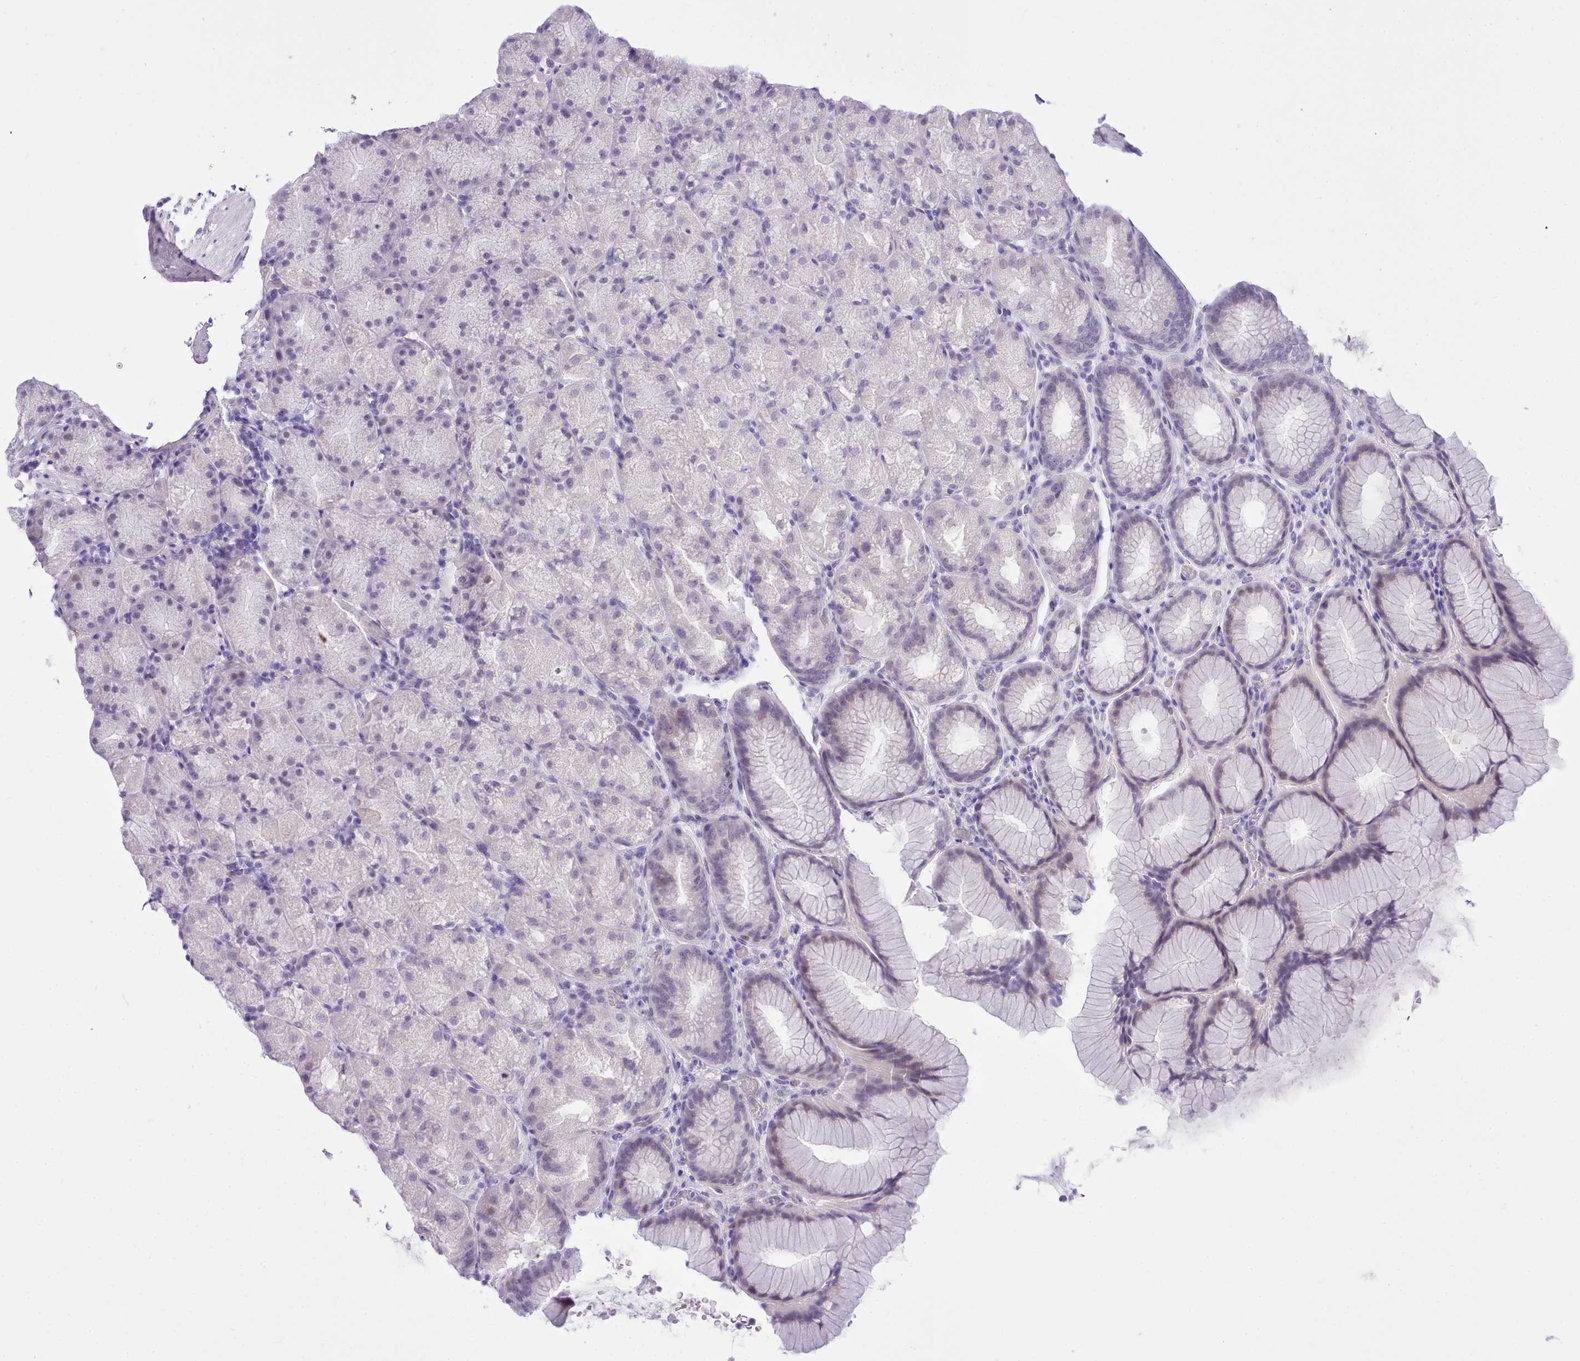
{"staining": {"intensity": "negative", "quantity": "none", "location": "none"}, "tissue": "stomach", "cell_type": "Glandular cells", "image_type": "normal", "snomed": [{"axis": "morphology", "description": "Normal tissue, NOS"}, {"axis": "topography", "description": "Stomach, upper"}, {"axis": "topography", "description": "Stomach"}], "caption": "This is an immunohistochemistry micrograph of normal human stomach. There is no expression in glandular cells.", "gene": "LRRC37A2", "patient": {"sex": "male", "age": 48}}